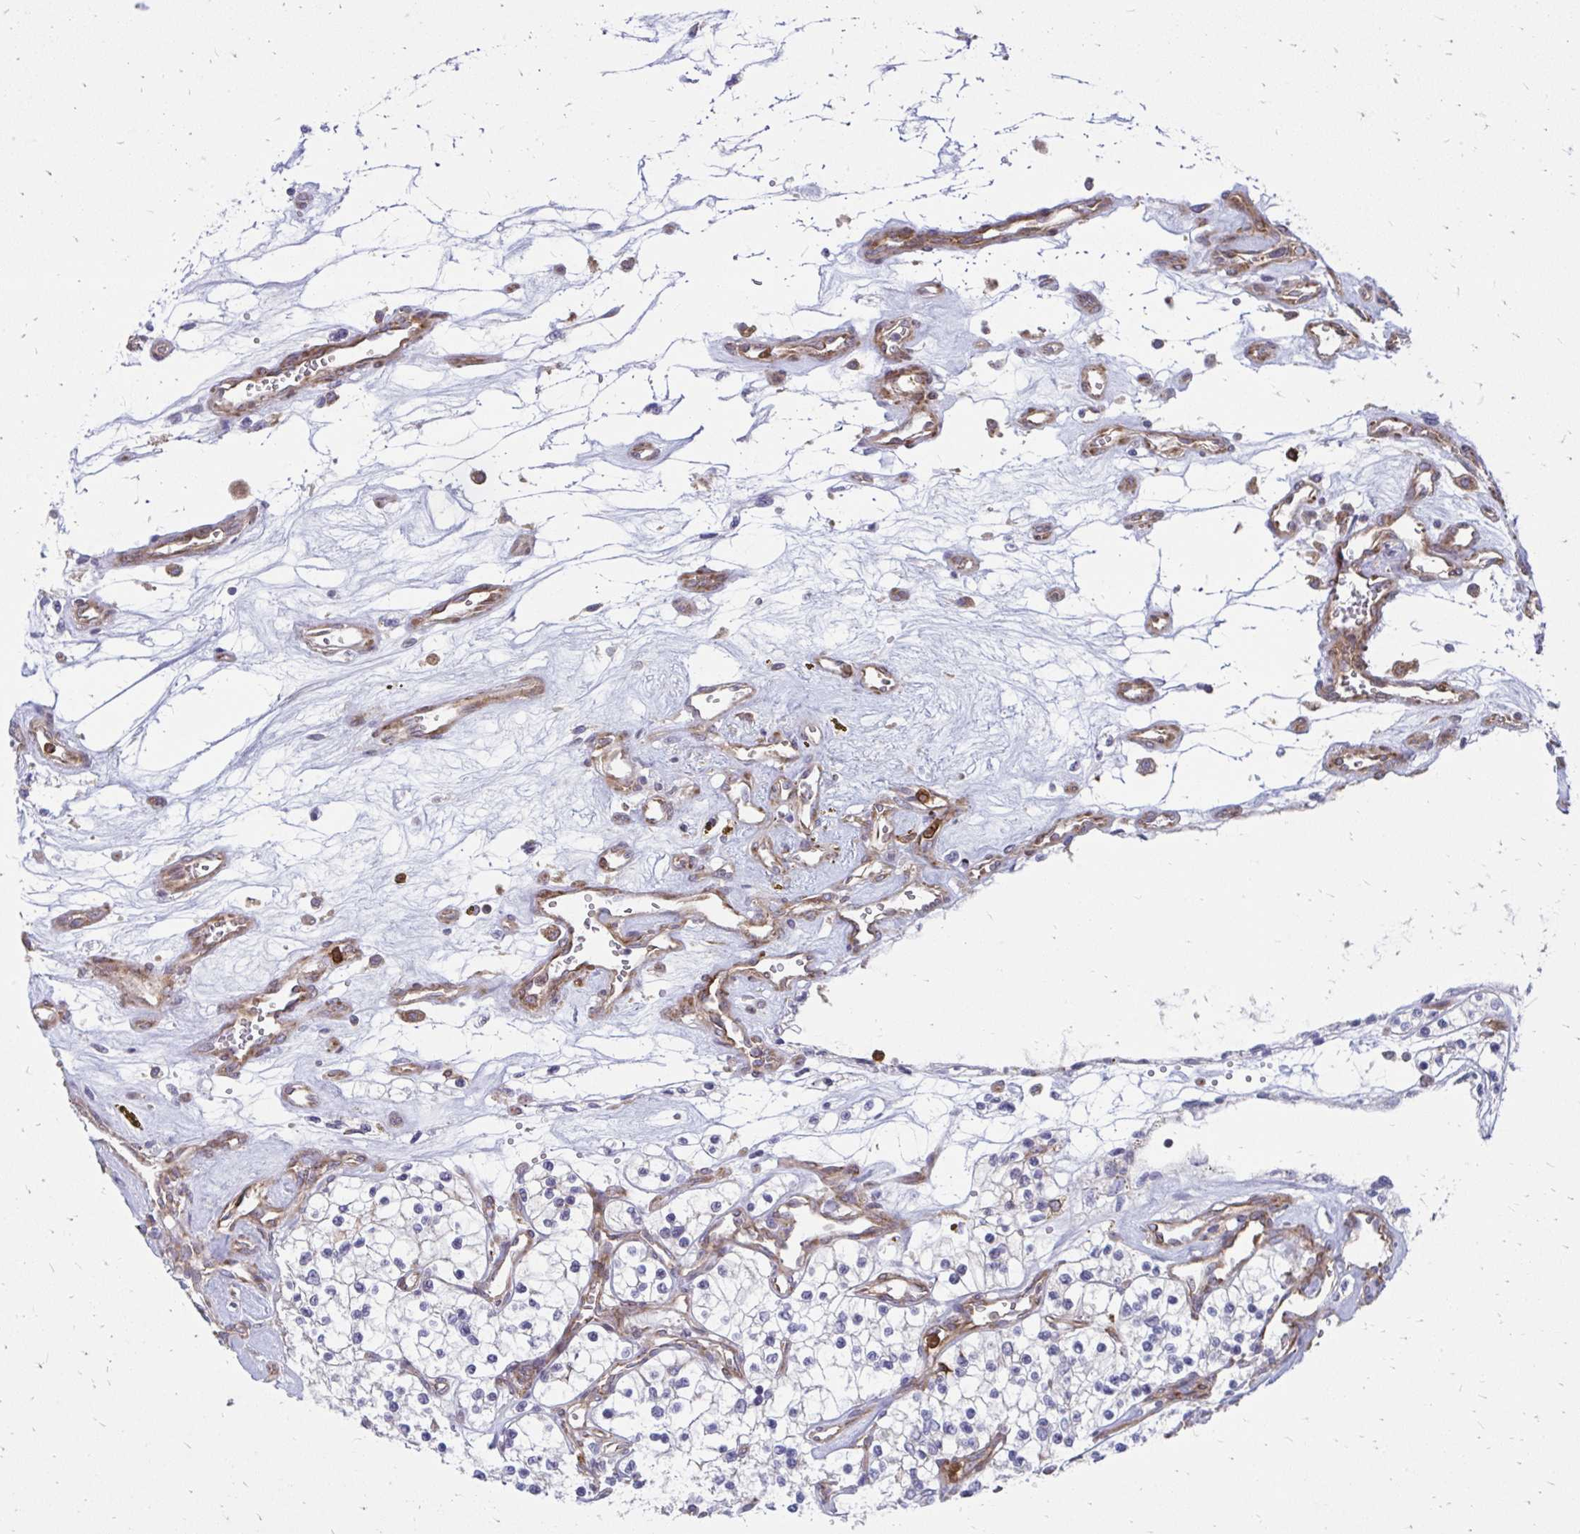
{"staining": {"intensity": "negative", "quantity": "none", "location": "none"}, "tissue": "renal cancer", "cell_type": "Tumor cells", "image_type": "cancer", "snomed": [{"axis": "morphology", "description": "Adenocarcinoma, NOS"}, {"axis": "topography", "description": "Kidney"}], "caption": "IHC photomicrograph of human adenocarcinoma (renal) stained for a protein (brown), which shows no staining in tumor cells. (IHC, brightfield microscopy, high magnification).", "gene": "ASAP1", "patient": {"sex": "female", "age": 69}}